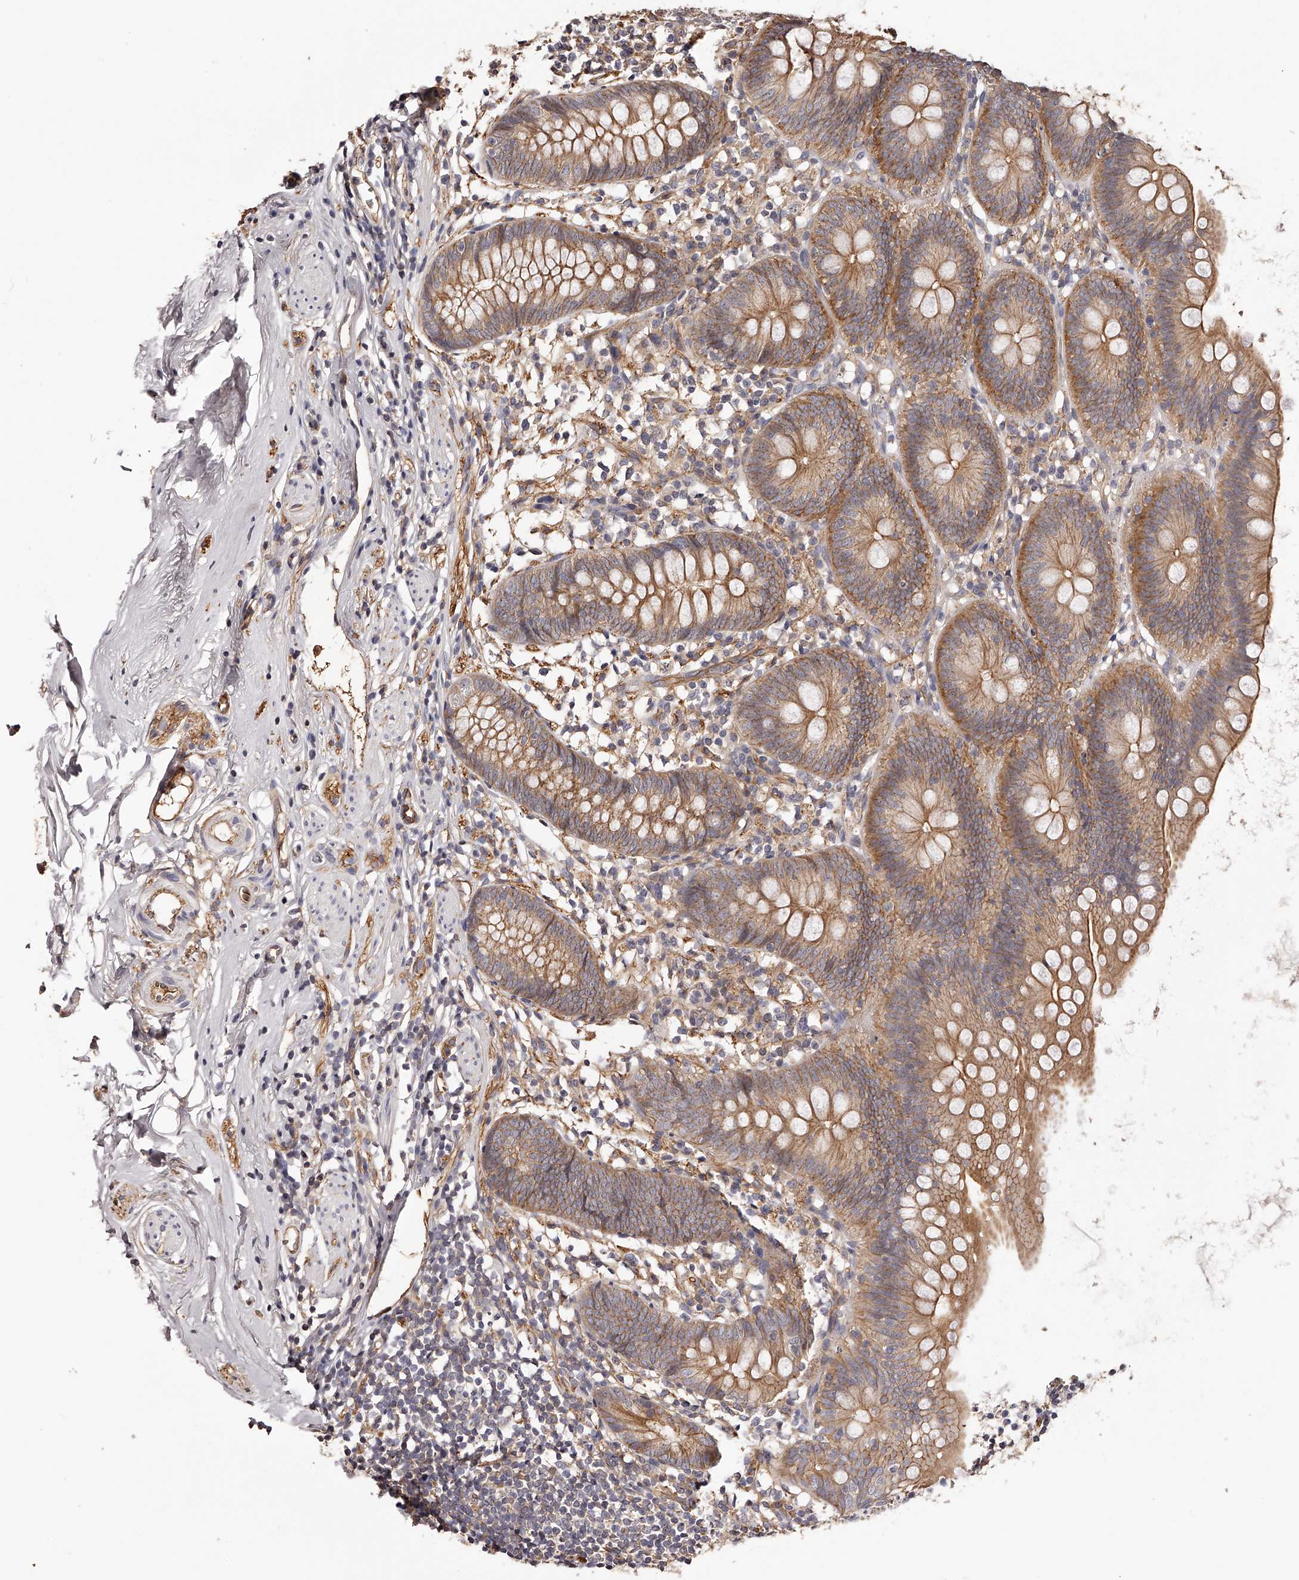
{"staining": {"intensity": "moderate", "quantity": ">75%", "location": "cytoplasmic/membranous"}, "tissue": "appendix", "cell_type": "Glandular cells", "image_type": "normal", "snomed": [{"axis": "morphology", "description": "Normal tissue, NOS"}, {"axis": "topography", "description": "Appendix"}], "caption": "Immunohistochemical staining of benign human appendix displays >75% levels of moderate cytoplasmic/membranous protein staining in about >75% of glandular cells.", "gene": "LTV1", "patient": {"sex": "female", "age": 62}}